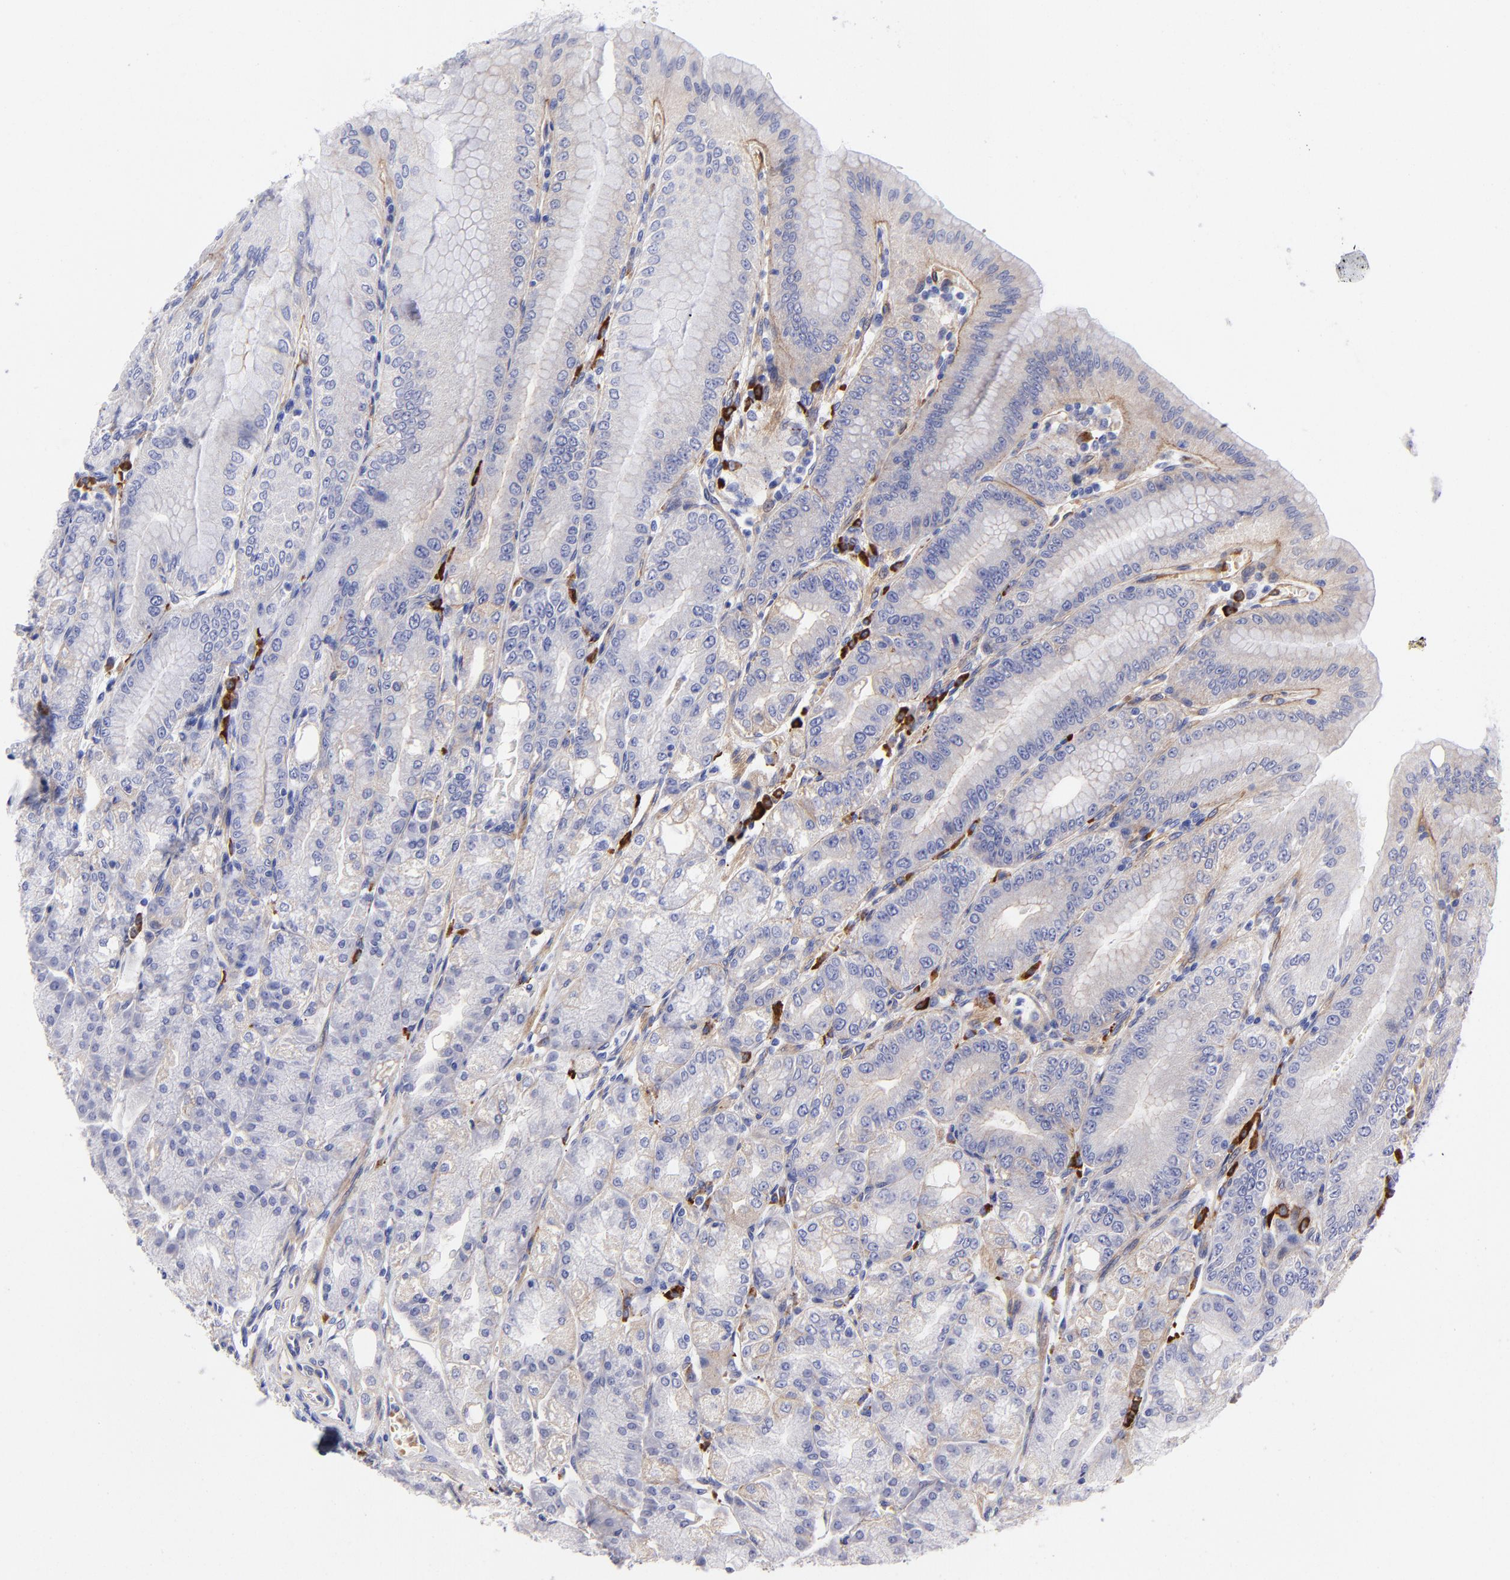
{"staining": {"intensity": "weak", "quantity": "25%-75%", "location": "cytoplasmic/membranous"}, "tissue": "stomach", "cell_type": "Glandular cells", "image_type": "normal", "snomed": [{"axis": "morphology", "description": "Normal tissue, NOS"}, {"axis": "topography", "description": "Stomach, lower"}], "caption": "Unremarkable stomach exhibits weak cytoplasmic/membranous expression in approximately 25%-75% of glandular cells.", "gene": "PPFIBP1", "patient": {"sex": "male", "age": 71}}